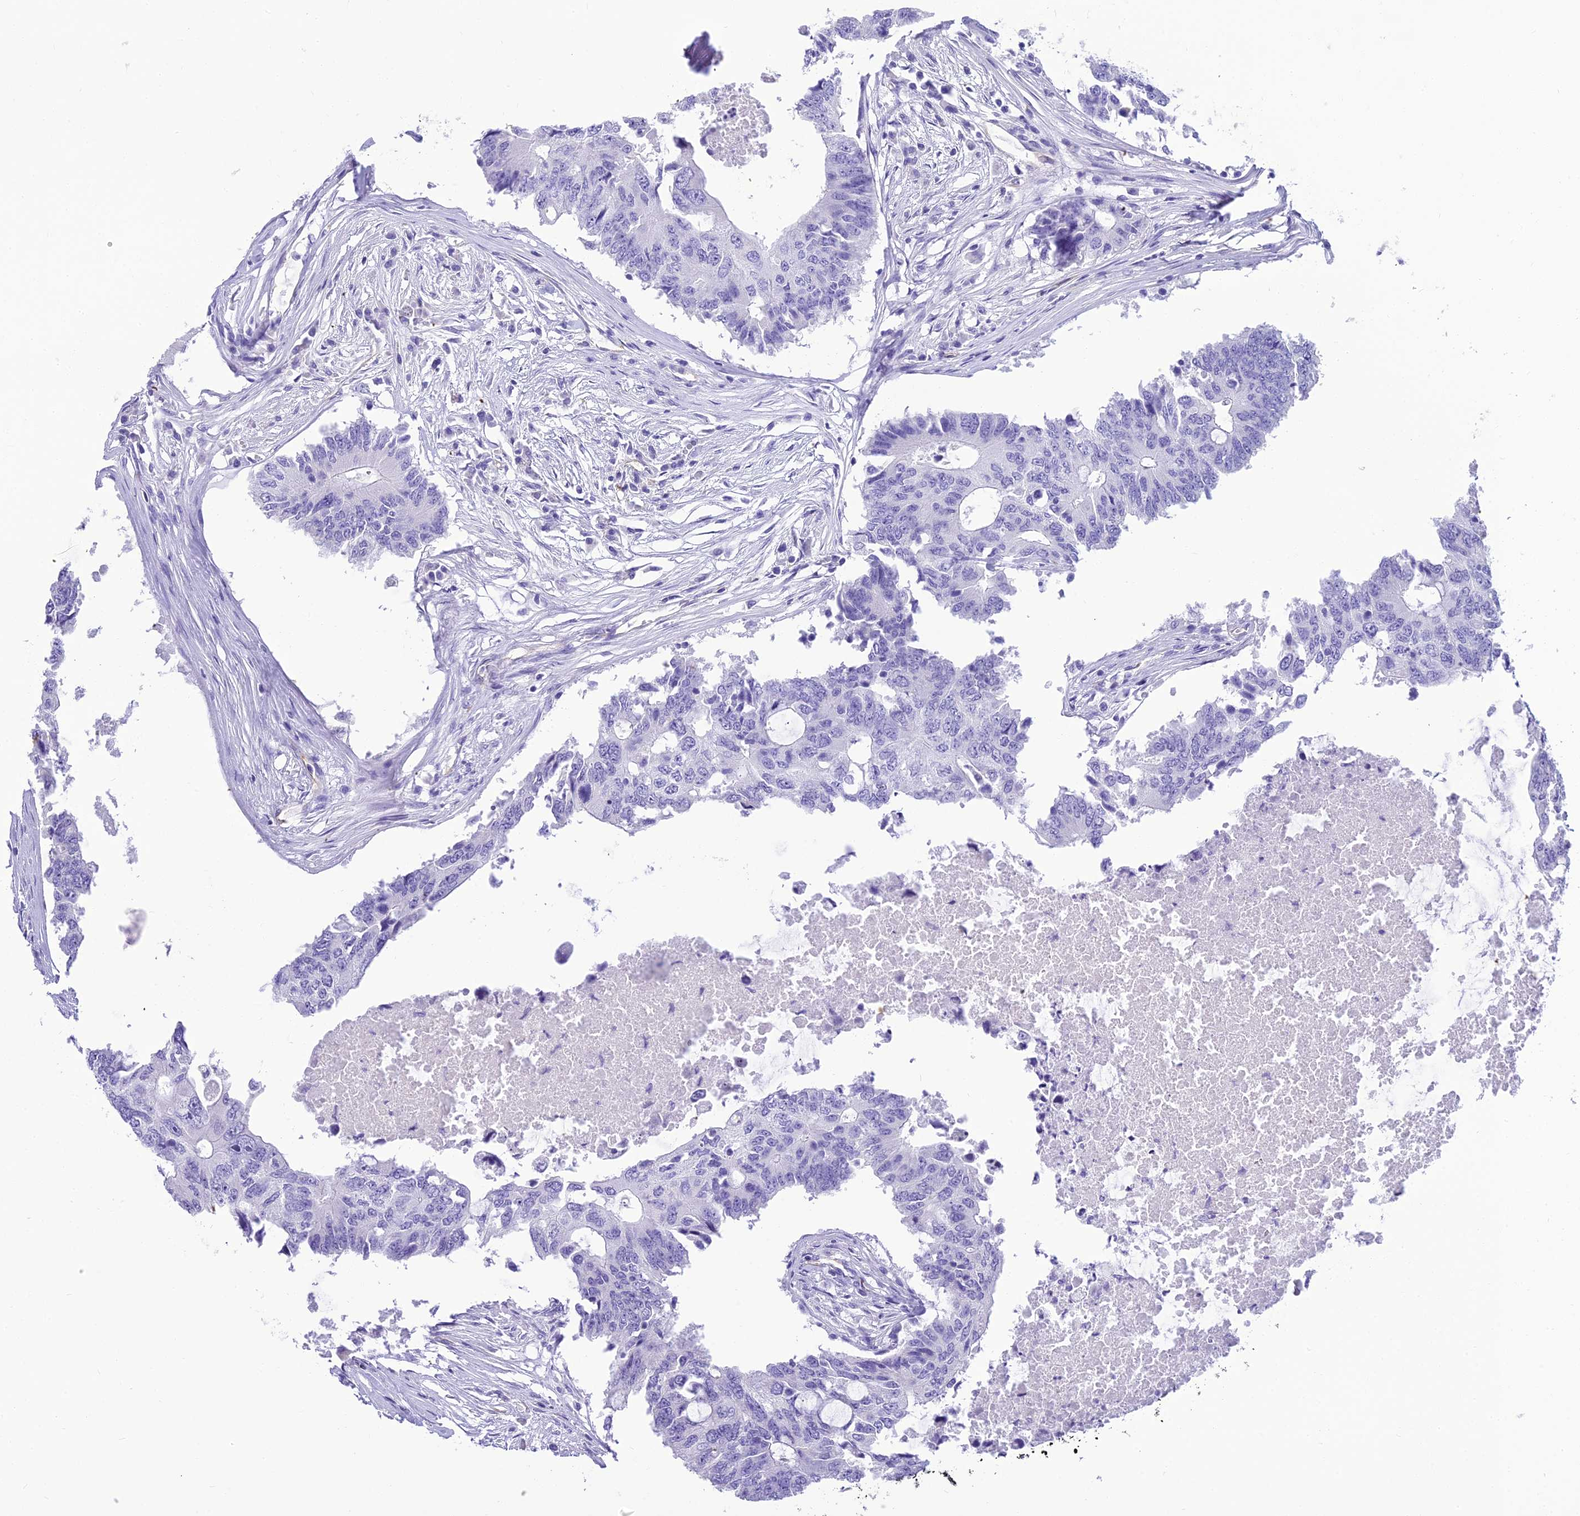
{"staining": {"intensity": "negative", "quantity": "none", "location": "none"}, "tissue": "colorectal cancer", "cell_type": "Tumor cells", "image_type": "cancer", "snomed": [{"axis": "morphology", "description": "Adenocarcinoma, NOS"}, {"axis": "topography", "description": "Colon"}], "caption": "DAB immunohistochemical staining of human colorectal cancer (adenocarcinoma) displays no significant expression in tumor cells.", "gene": "NINJ1", "patient": {"sex": "male", "age": 71}}